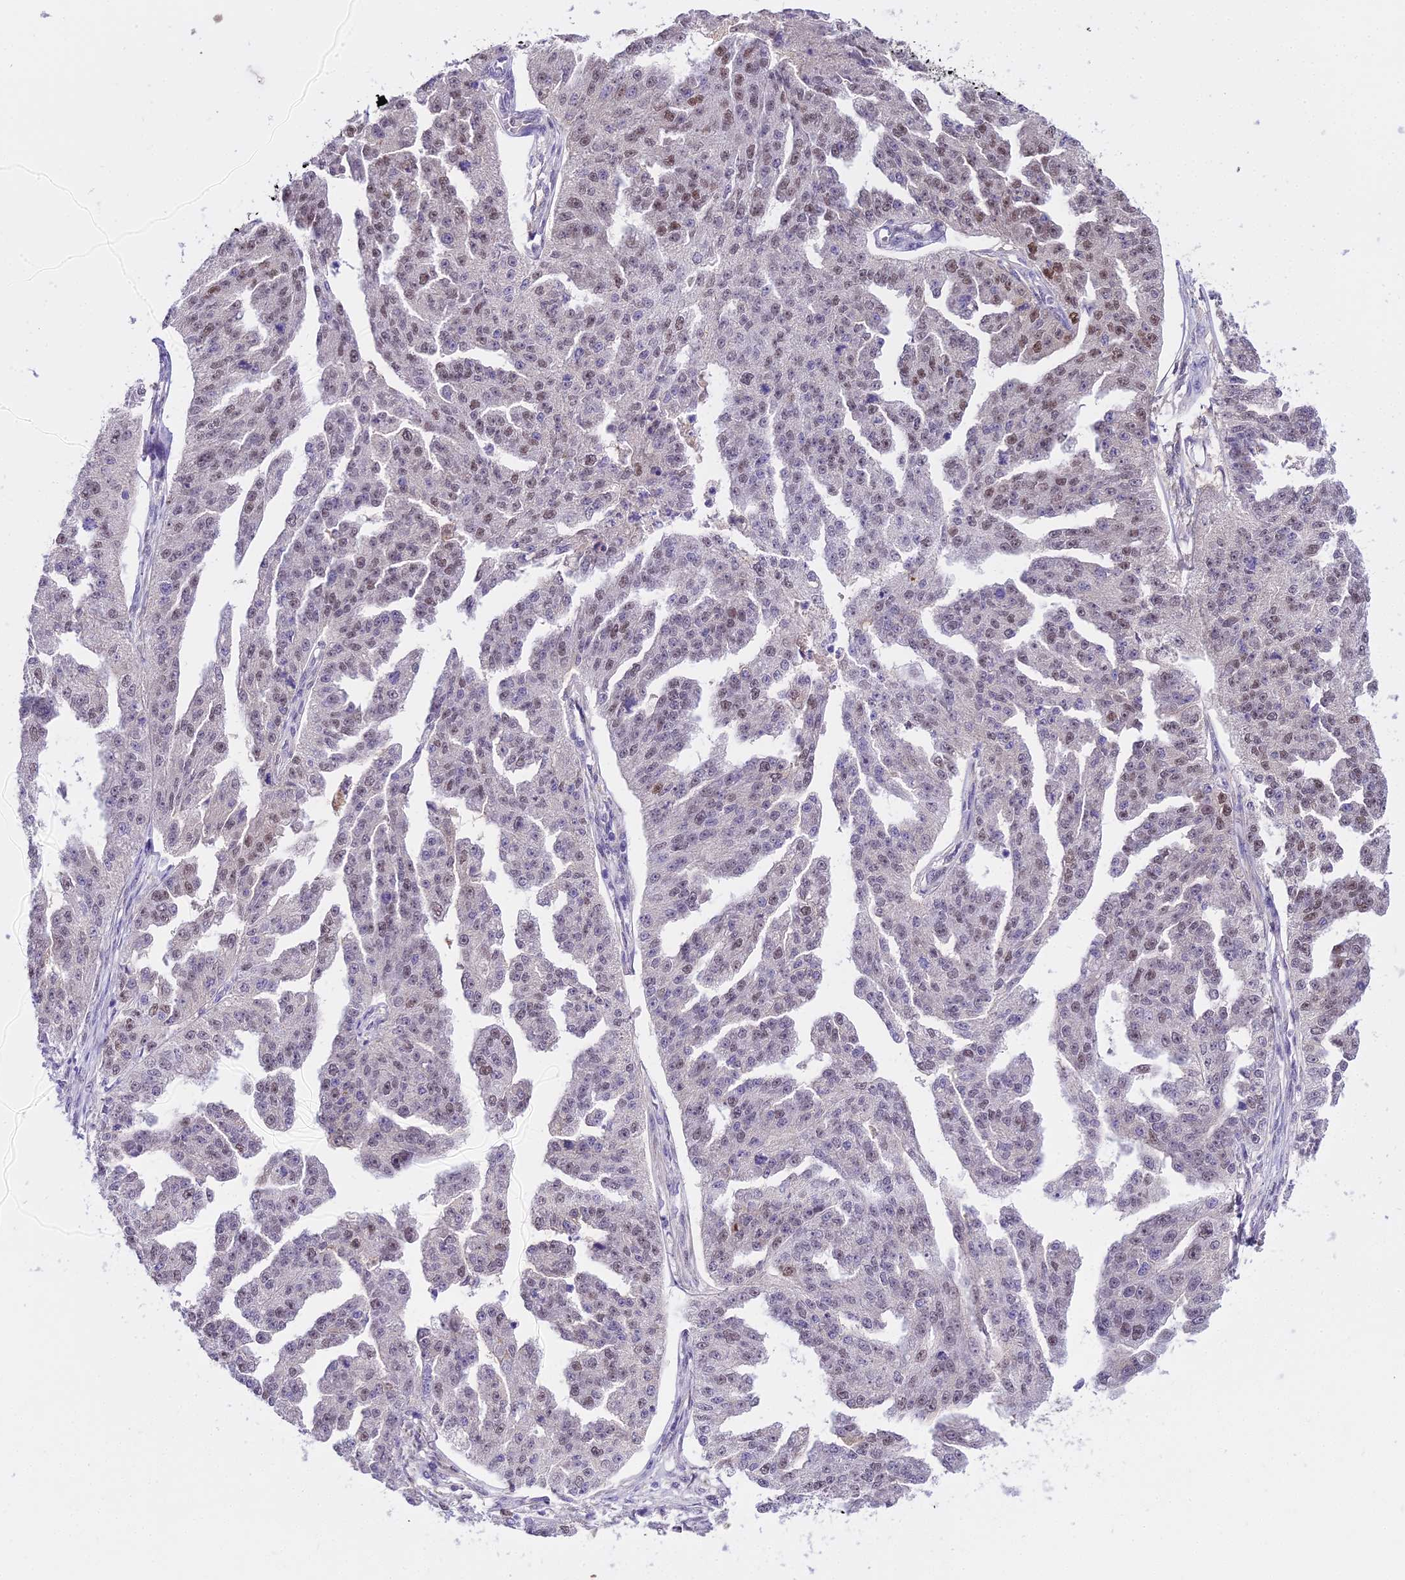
{"staining": {"intensity": "weak", "quantity": "25%-75%", "location": "nuclear"}, "tissue": "ovarian cancer", "cell_type": "Tumor cells", "image_type": "cancer", "snomed": [{"axis": "morphology", "description": "Cystadenocarcinoma, serous, NOS"}, {"axis": "topography", "description": "Ovary"}], "caption": "IHC of ovarian serous cystadenocarcinoma reveals low levels of weak nuclear expression in about 25%-75% of tumor cells.", "gene": "MAT2A", "patient": {"sex": "female", "age": 58}}